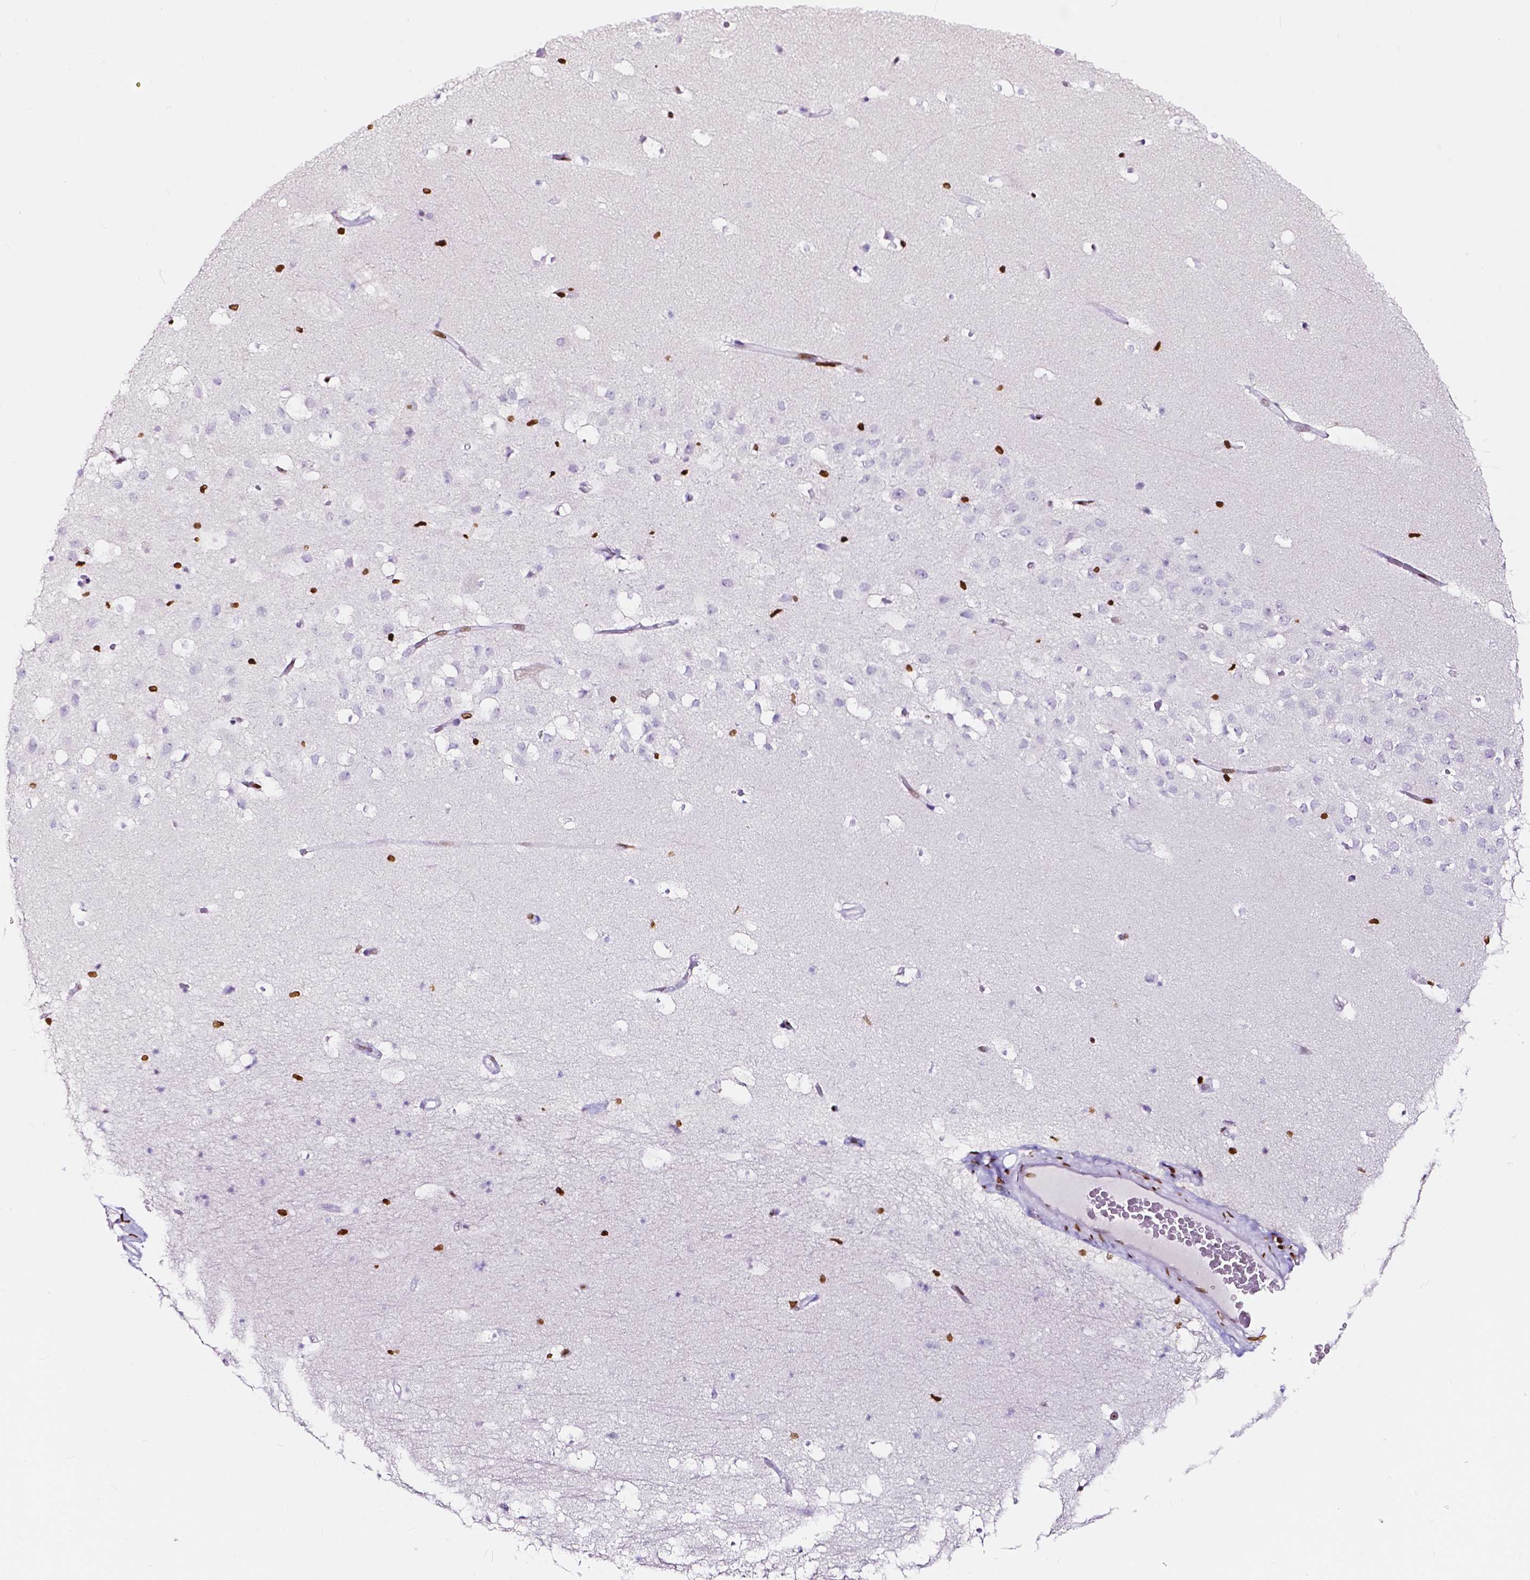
{"staining": {"intensity": "strong", "quantity": "<25%", "location": "nuclear"}, "tissue": "hippocampus", "cell_type": "Glial cells", "image_type": "normal", "snomed": [{"axis": "morphology", "description": "Normal tissue, NOS"}, {"axis": "topography", "description": "Hippocampus"}], "caption": "Immunohistochemical staining of unremarkable human hippocampus displays medium levels of strong nuclear expression in approximately <25% of glial cells. Ihc stains the protein in brown and the nuclei are stained blue.", "gene": "CBY3", "patient": {"sex": "male", "age": 26}}